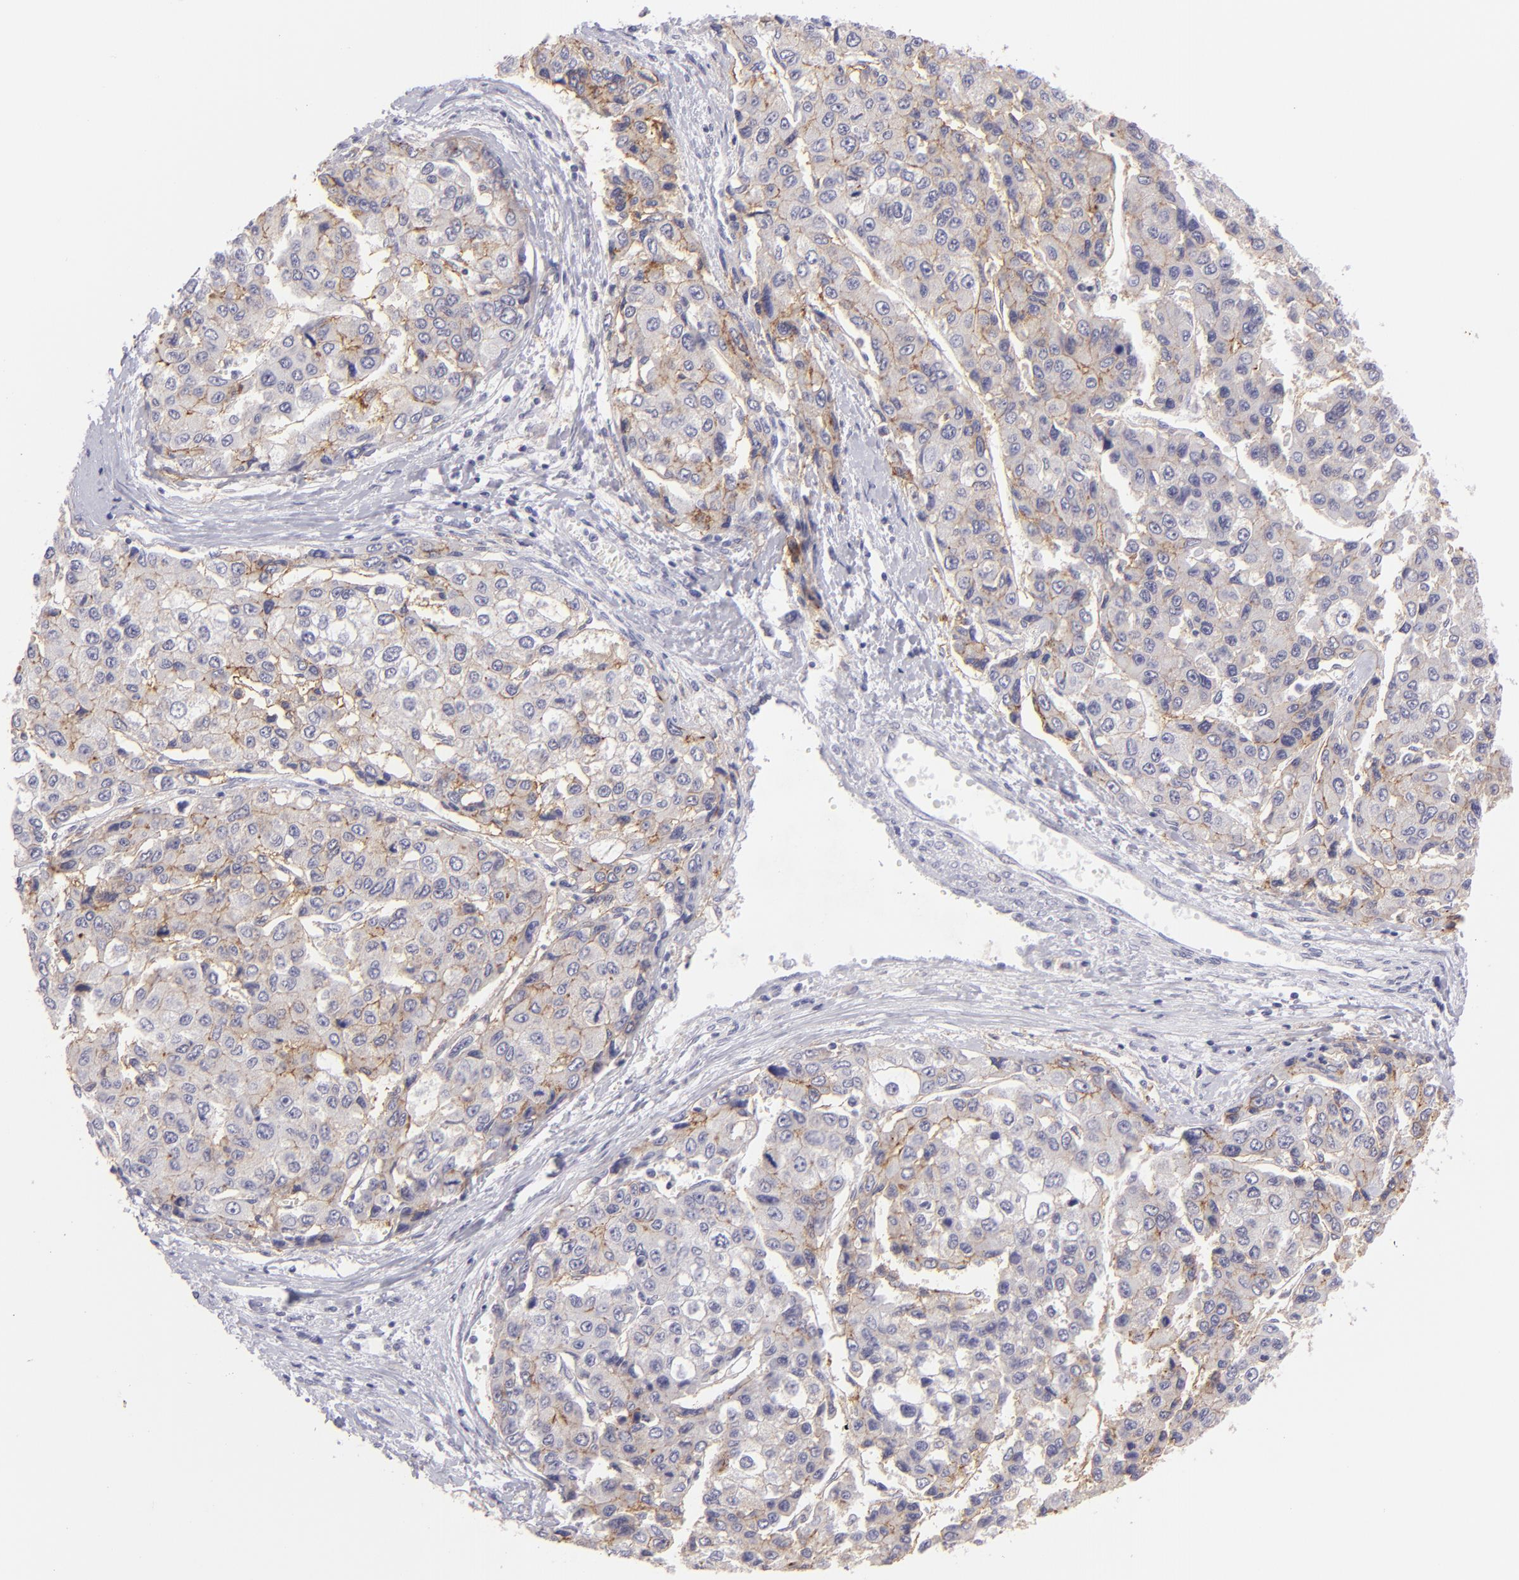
{"staining": {"intensity": "moderate", "quantity": "25%-75%", "location": "cytoplasmic/membranous"}, "tissue": "liver cancer", "cell_type": "Tumor cells", "image_type": "cancer", "snomed": [{"axis": "morphology", "description": "Carcinoma, Hepatocellular, NOS"}, {"axis": "topography", "description": "Liver"}], "caption": "The immunohistochemical stain highlights moderate cytoplasmic/membranous expression in tumor cells of hepatocellular carcinoma (liver) tissue.", "gene": "CLDN4", "patient": {"sex": "female", "age": 66}}